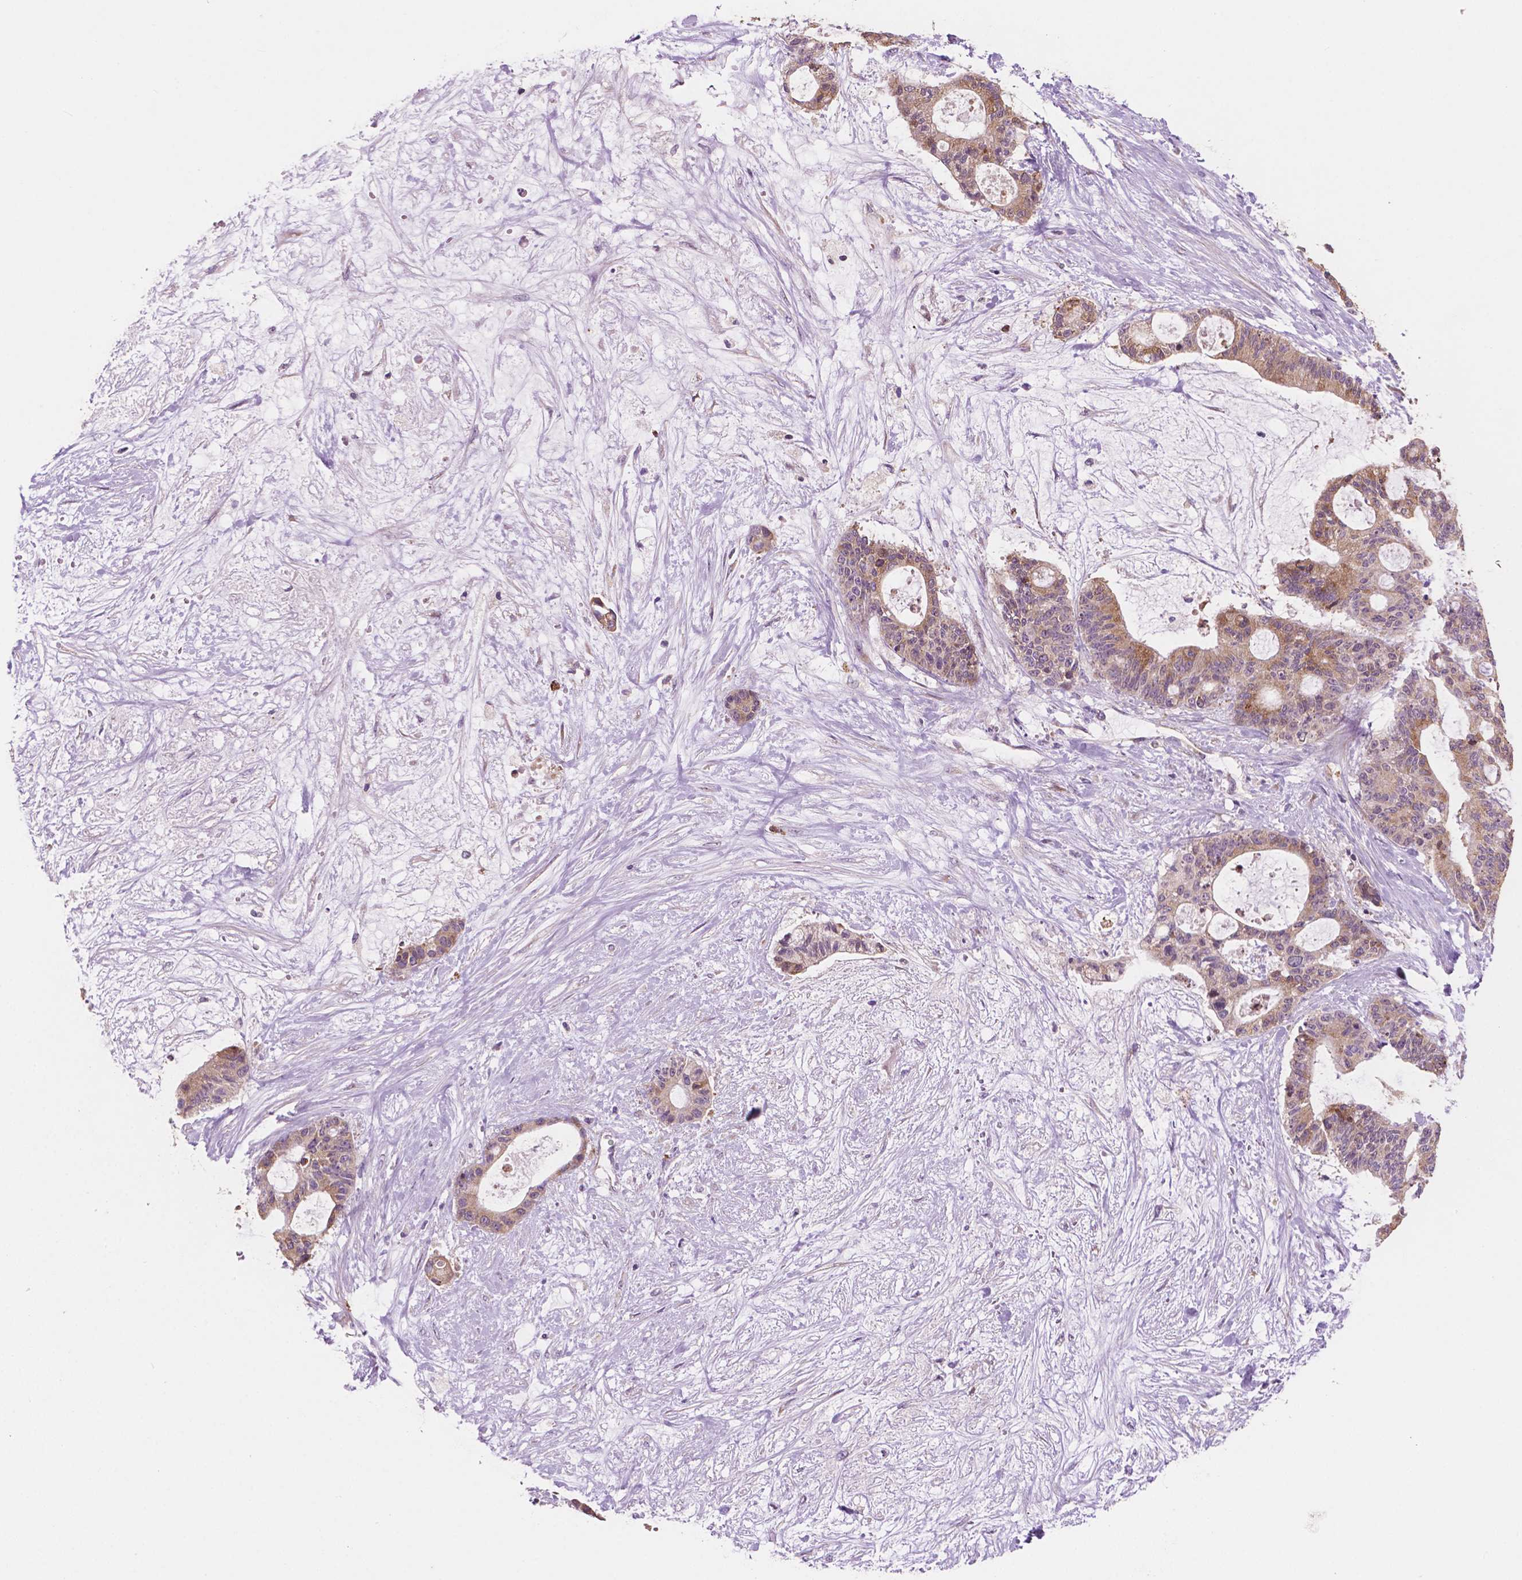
{"staining": {"intensity": "moderate", "quantity": ">75%", "location": "cytoplasmic/membranous"}, "tissue": "liver cancer", "cell_type": "Tumor cells", "image_type": "cancer", "snomed": [{"axis": "morphology", "description": "Normal tissue, NOS"}, {"axis": "morphology", "description": "Cholangiocarcinoma"}, {"axis": "topography", "description": "Liver"}, {"axis": "topography", "description": "Peripheral nerve tissue"}], "caption": "An immunohistochemistry image of neoplastic tissue is shown. Protein staining in brown highlights moderate cytoplasmic/membranous positivity in liver cancer (cholangiocarcinoma) within tumor cells. The protein of interest is shown in brown color, while the nuclei are stained blue.", "gene": "LRP1B", "patient": {"sex": "female", "age": 73}}